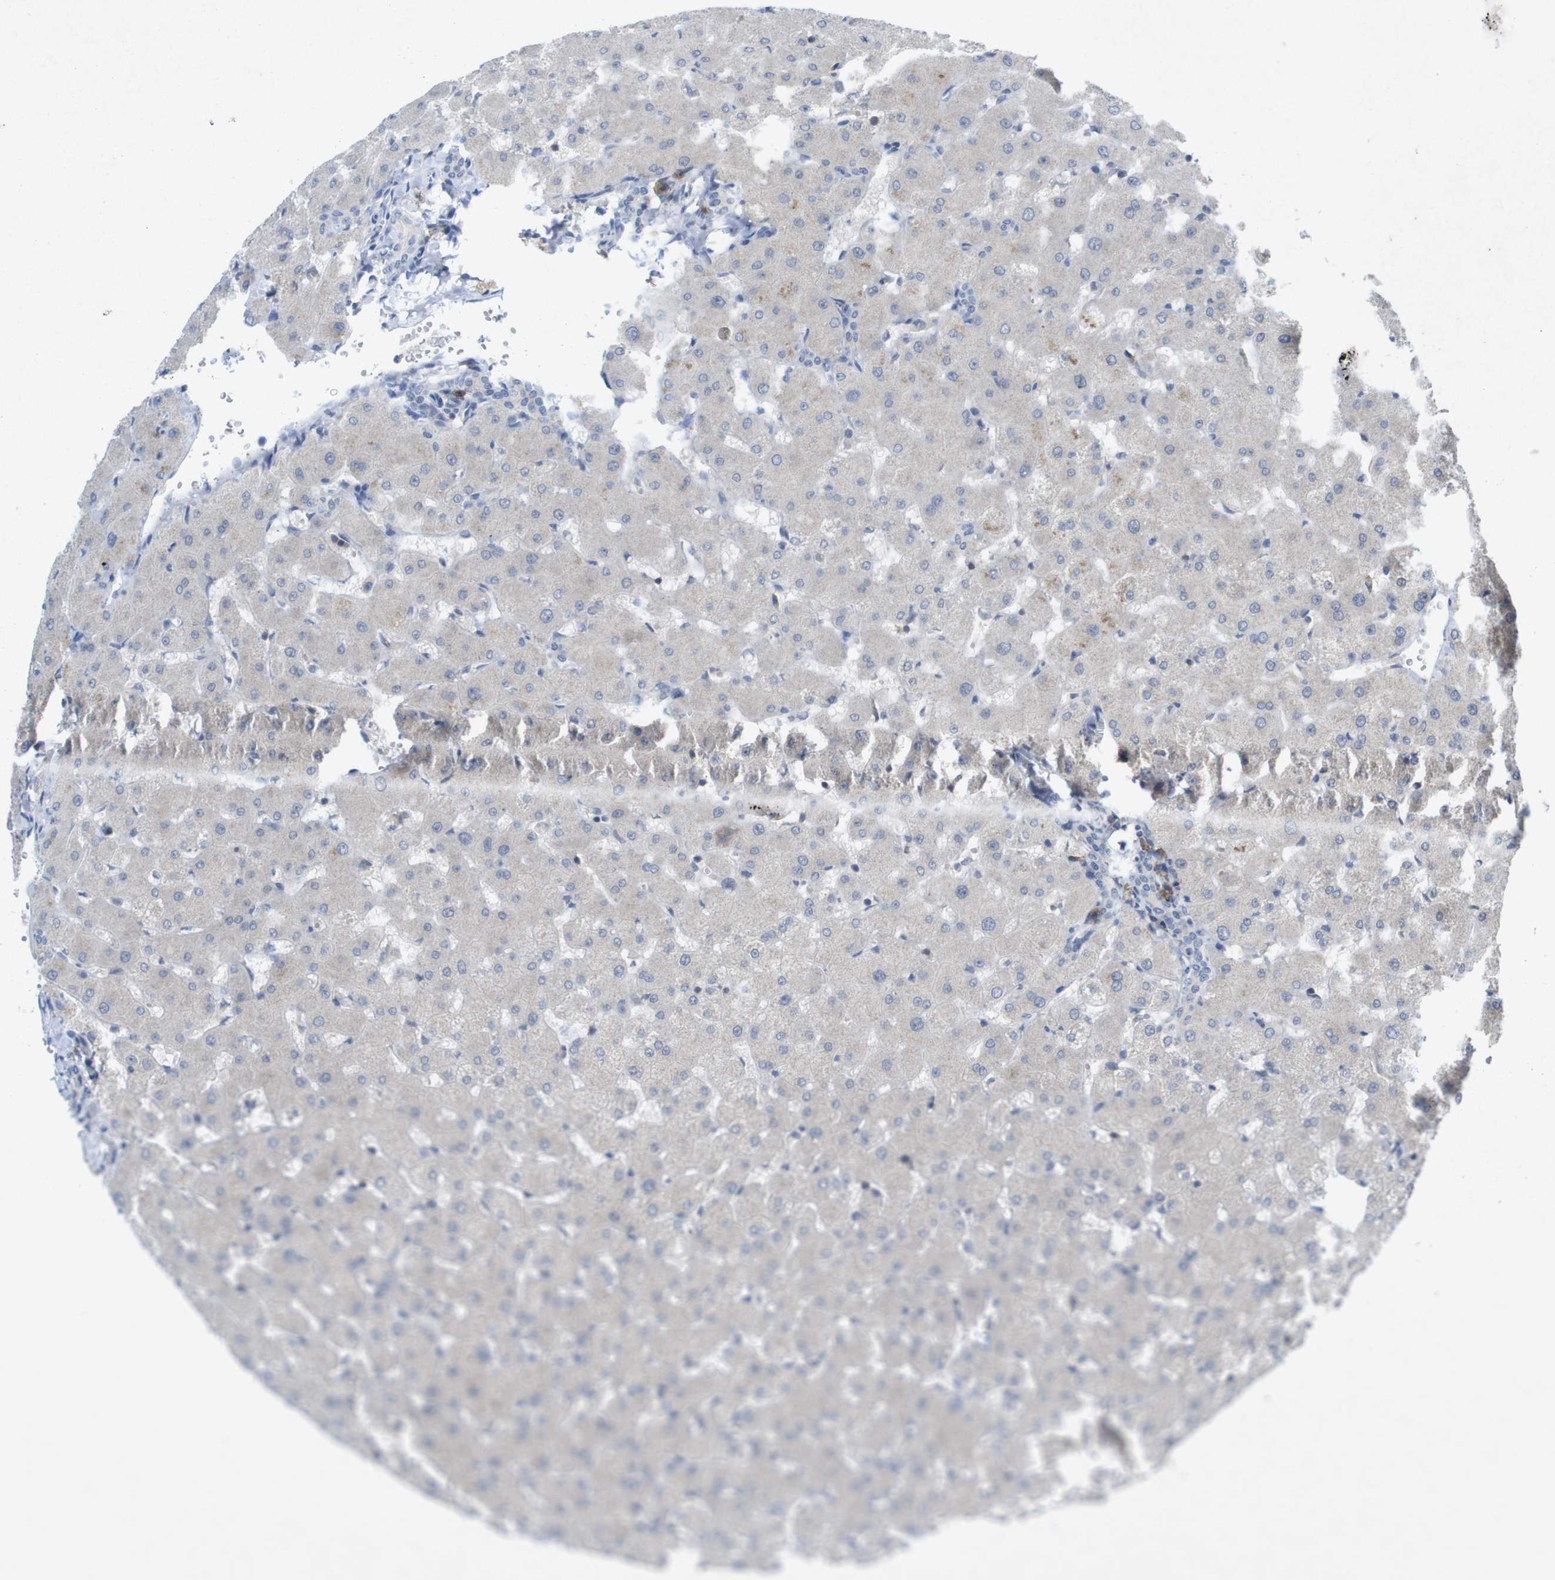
{"staining": {"intensity": "negative", "quantity": "none", "location": "none"}, "tissue": "liver", "cell_type": "Cholangiocytes", "image_type": "normal", "snomed": [{"axis": "morphology", "description": "Normal tissue, NOS"}, {"axis": "topography", "description": "Liver"}], "caption": "Cholangiocytes show no significant positivity in benign liver. (DAB immunohistochemistry (IHC) with hematoxylin counter stain).", "gene": "SLAMF7", "patient": {"sex": "female", "age": 63}}